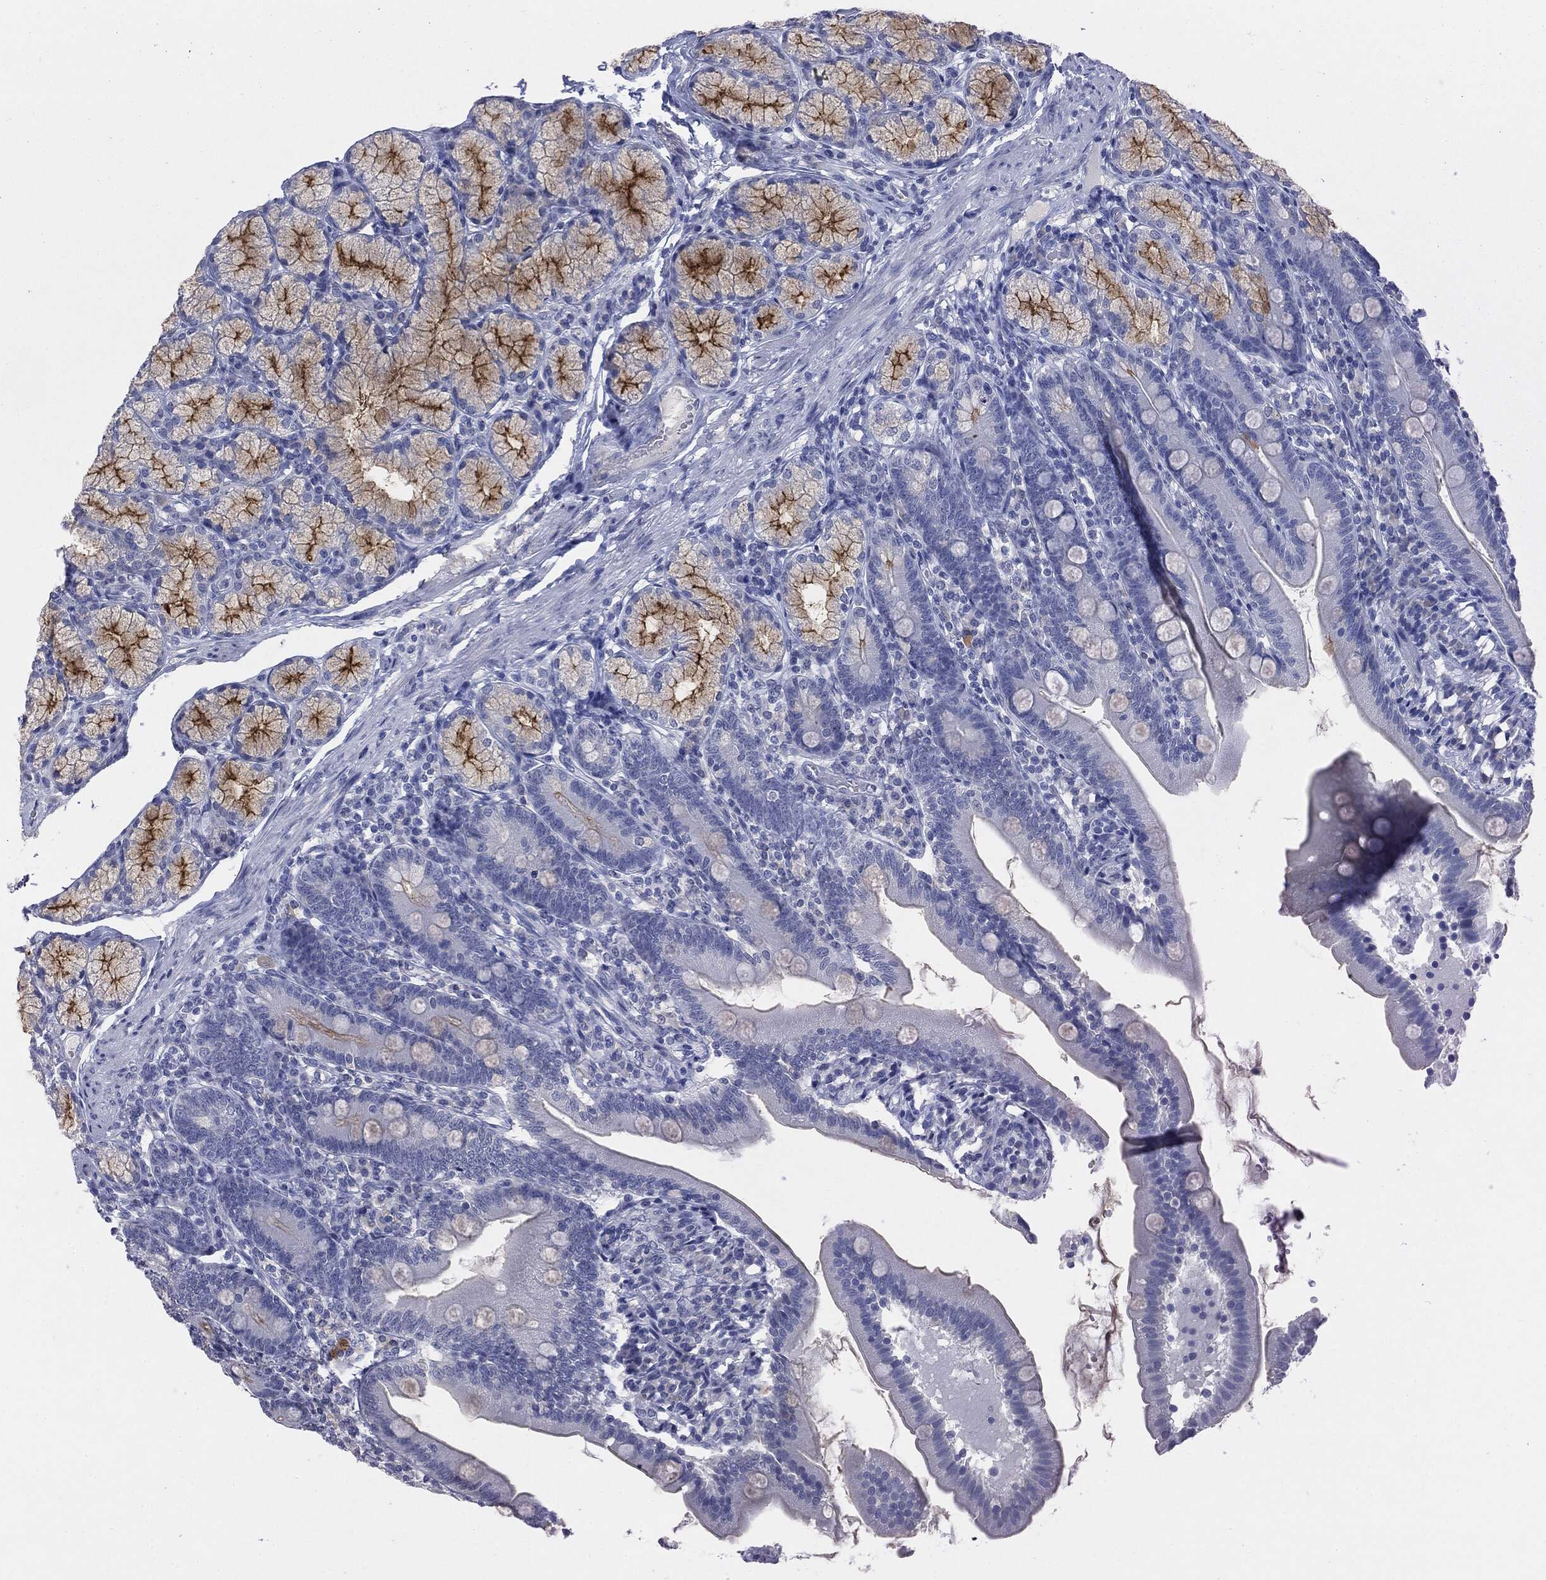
{"staining": {"intensity": "strong", "quantity": "25%-75%", "location": "cytoplasmic/membranous"}, "tissue": "duodenum", "cell_type": "Glandular cells", "image_type": "normal", "snomed": [{"axis": "morphology", "description": "Normal tissue, NOS"}, {"axis": "topography", "description": "Duodenum"}], "caption": "DAB immunohistochemical staining of benign human duodenum exhibits strong cytoplasmic/membranous protein positivity in about 25%-75% of glandular cells.", "gene": "MUC1", "patient": {"sex": "female", "age": 67}}